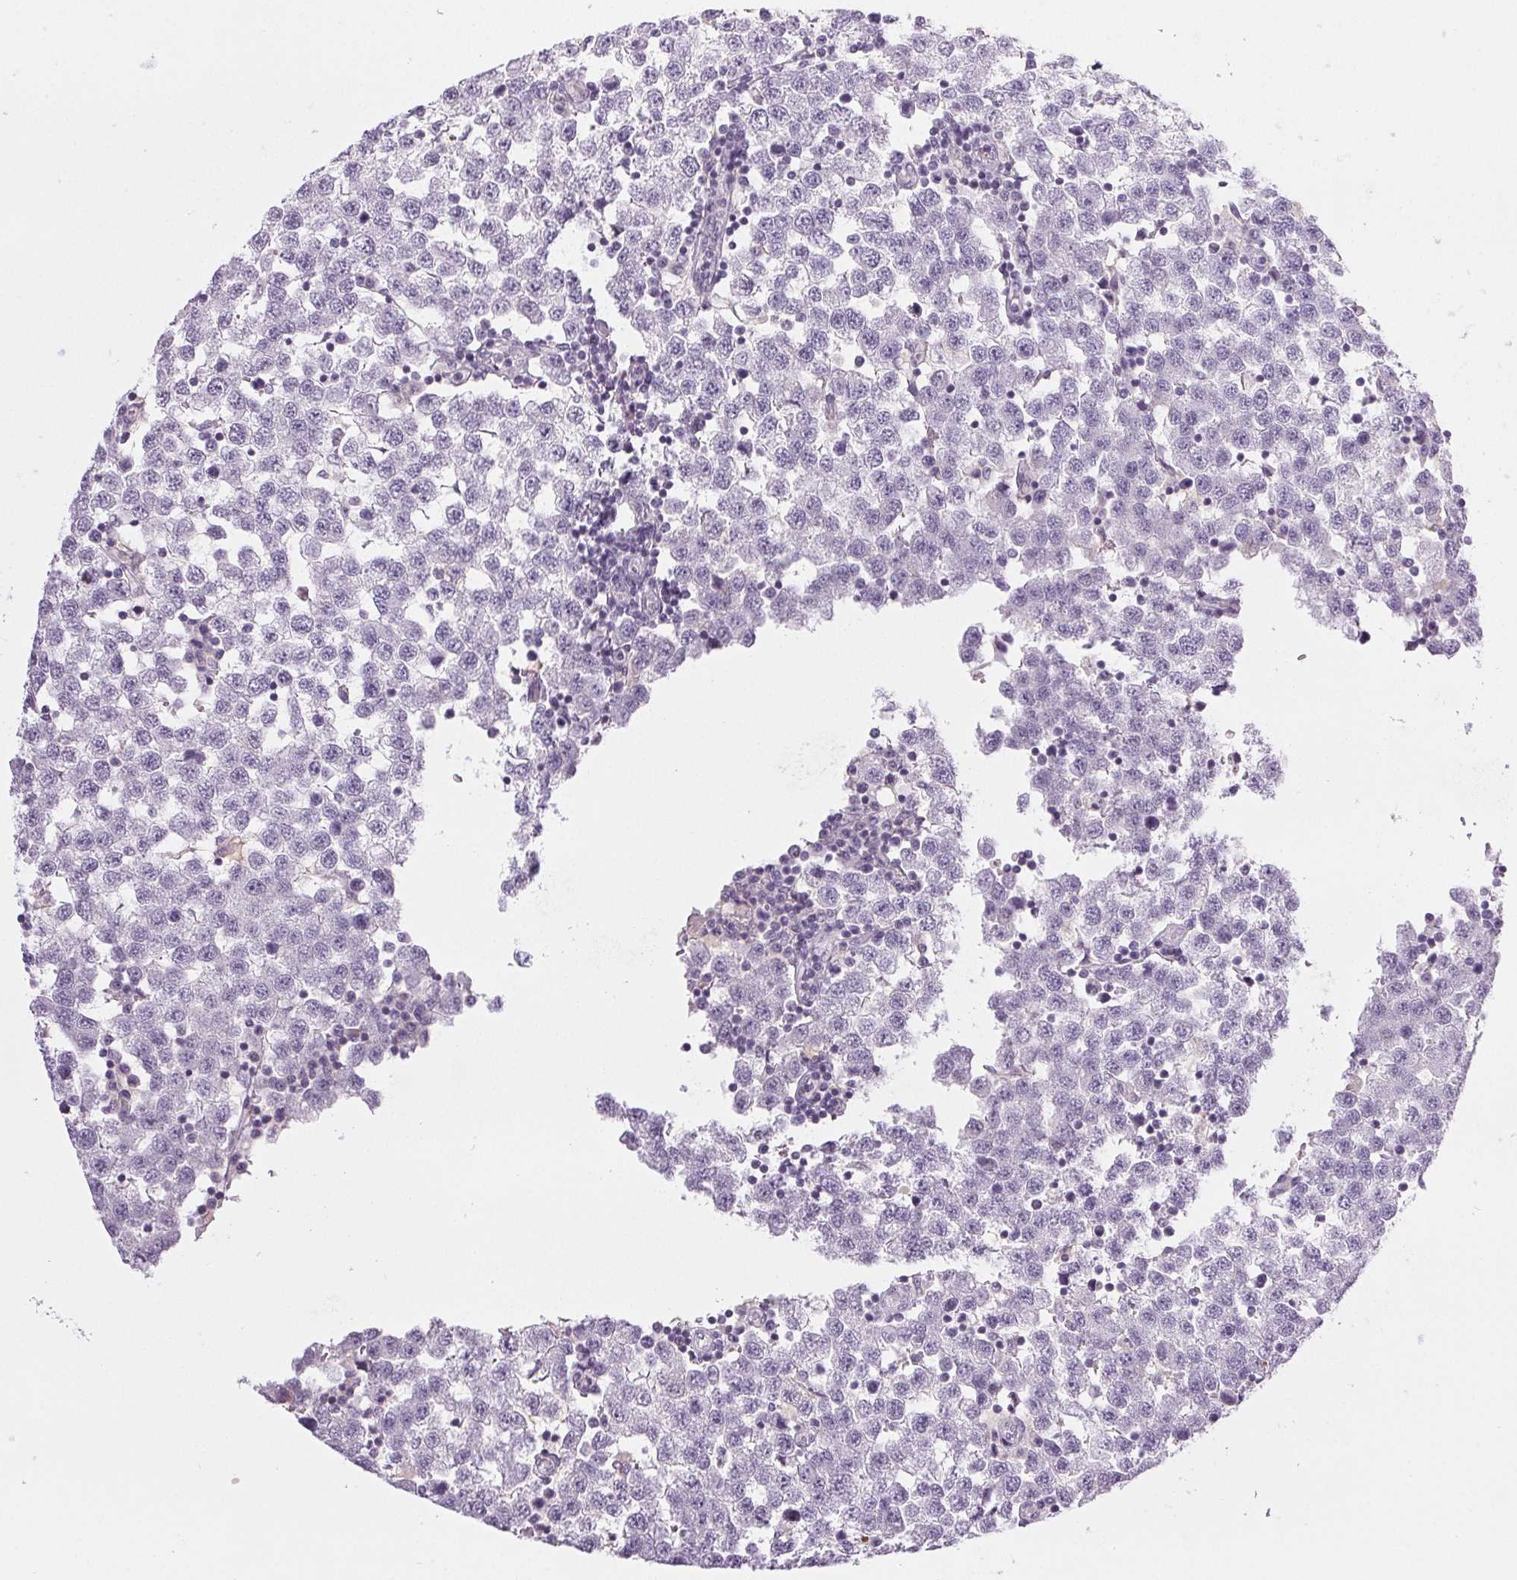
{"staining": {"intensity": "negative", "quantity": "none", "location": "none"}, "tissue": "testis cancer", "cell_type": "Tumor cells", "image_type": "cancer", "snomed": [{"axis": "morphology", "description": "Seminoma, NOS"}, {"axis": "topography", "description": "Testis"}], "caption": "Seminoma (testis) was stained to show a protein in brown. There is no significant positivity in tumor cells.", "gene": "COL7A1", "patient": {"sex": "male", "age": 34}}